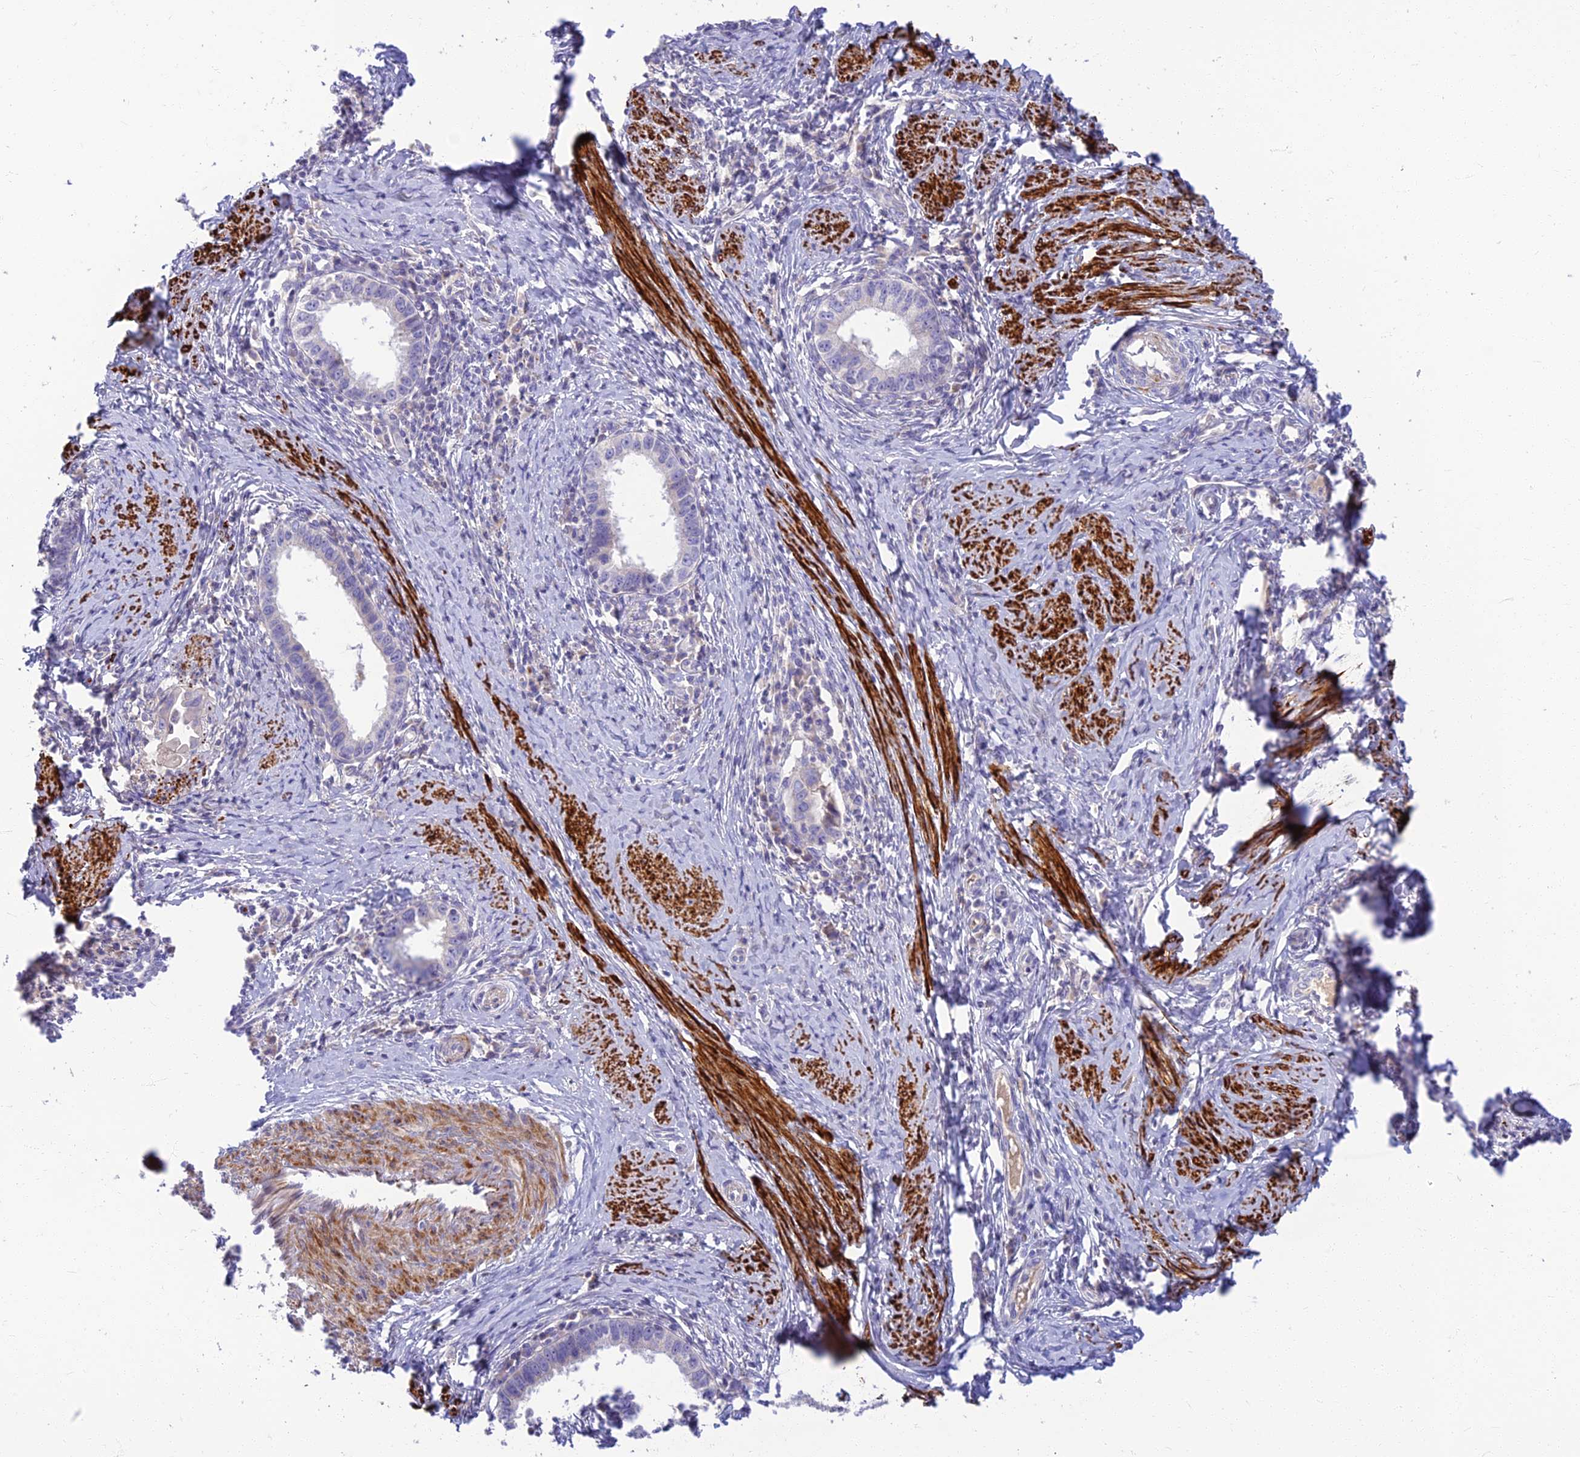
{"staining": {"intensity": "negative", "quantity": "none", "location": "none"}, "tissue": "cervical cancer", "cell_type": "Tumor cells", "image_type": "cancer", "snomed": [{"axis": "morphology", "description": "Adenocarcinoma, NOS"}, {"axis": "topography", "description": "Cervix"}], "caption": "Tumor cells are negative for protein expression in human cervical cancer (adenocarcinoma).", "gene": "CLIP4", "patient": {"sex": "female", "age": 36}}